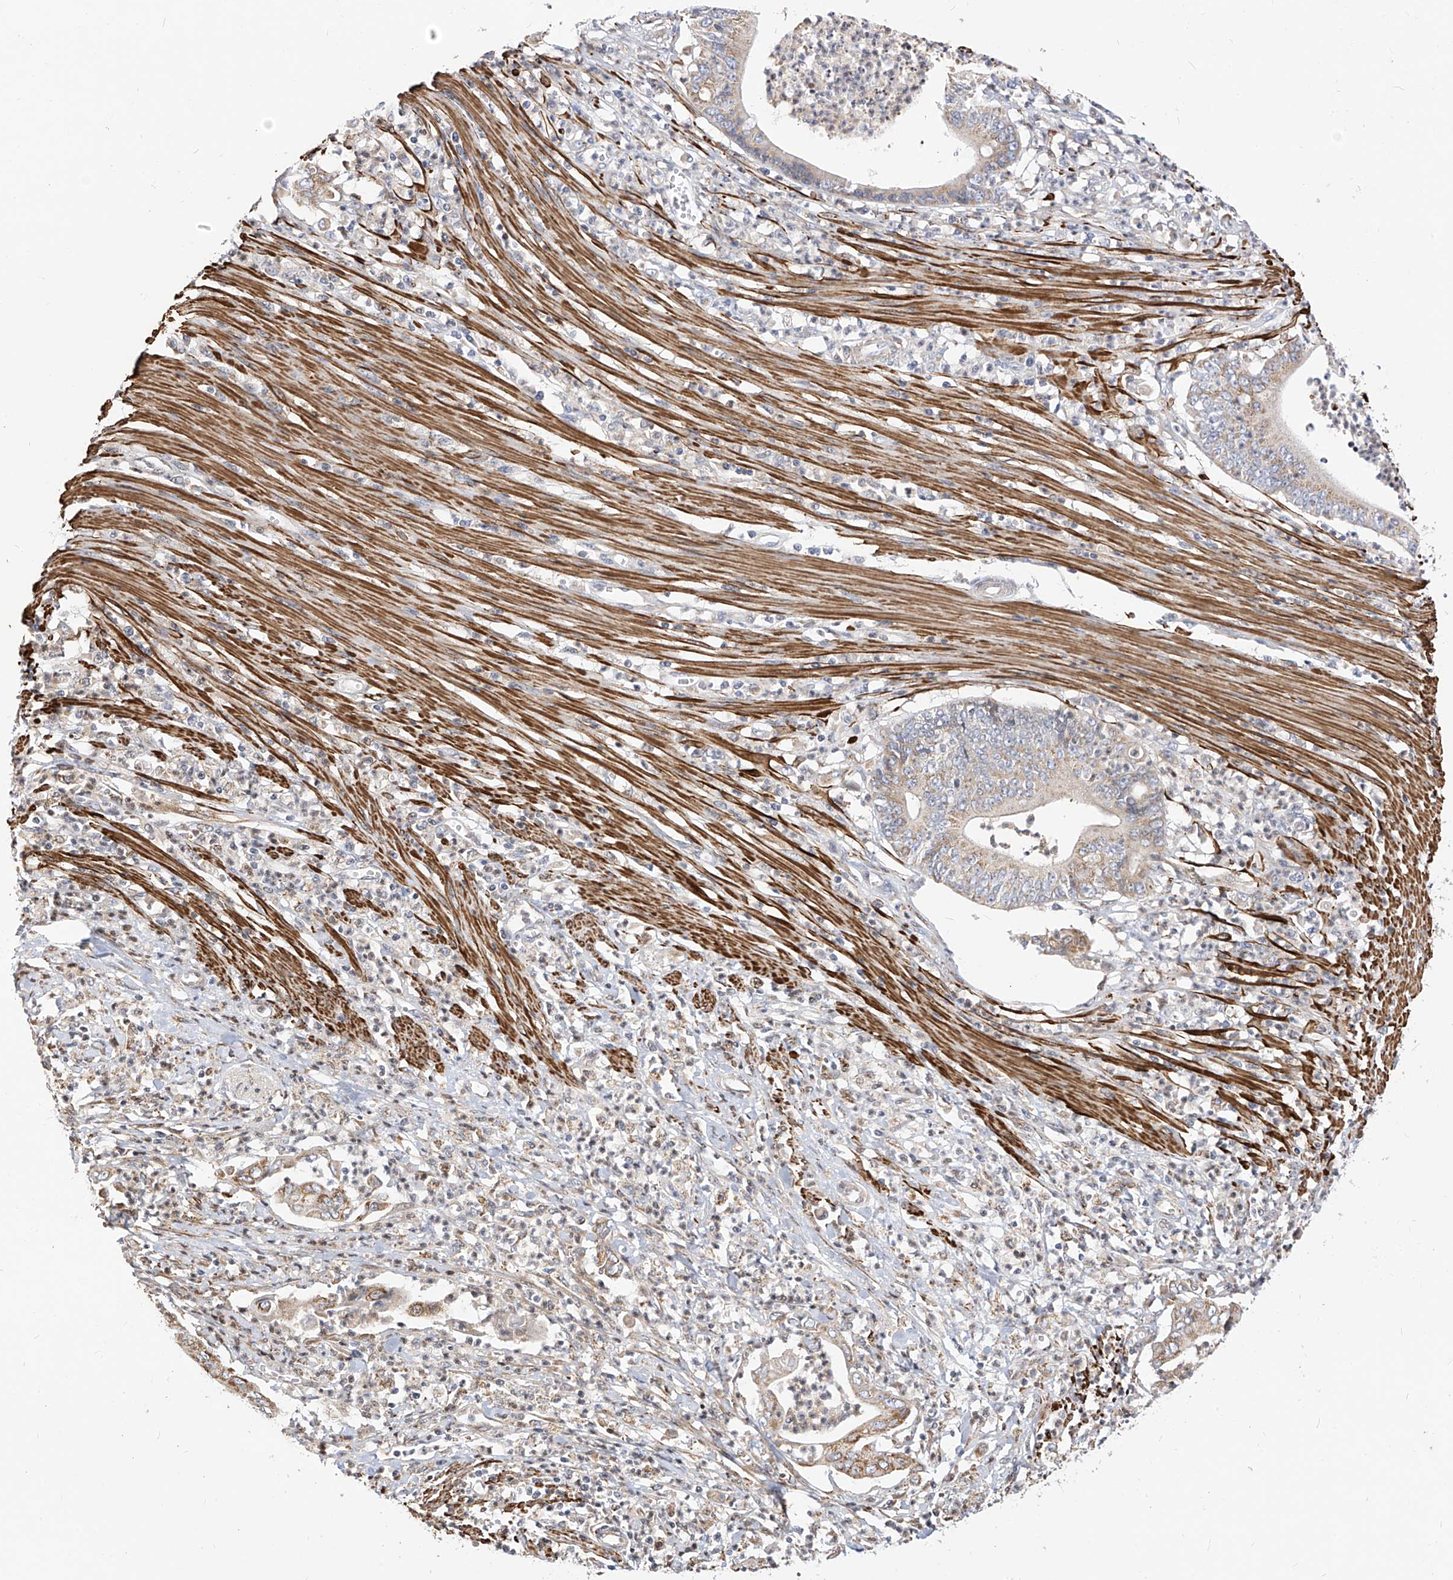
{"staining": {"intensity": "weak", "quantity": ">75%", "location": "cytoplasmic/membranous"}, "tissue": "pancreatic cancer", "cell_type": "Tumor cells", "image_type": "cancer", "snomed": [{"axis": "morphology", "description": "Adenocarcinoma, NOS"}, {"axis": "topography", "description": "Pancreas"}], "caption": "A brown stain shows weak cytoplasmic/membranous staining of a protein in pancreatic cancer tumor cells.", "gene": "TTLL8", "patient": {"sex": "male", "age": 69}}